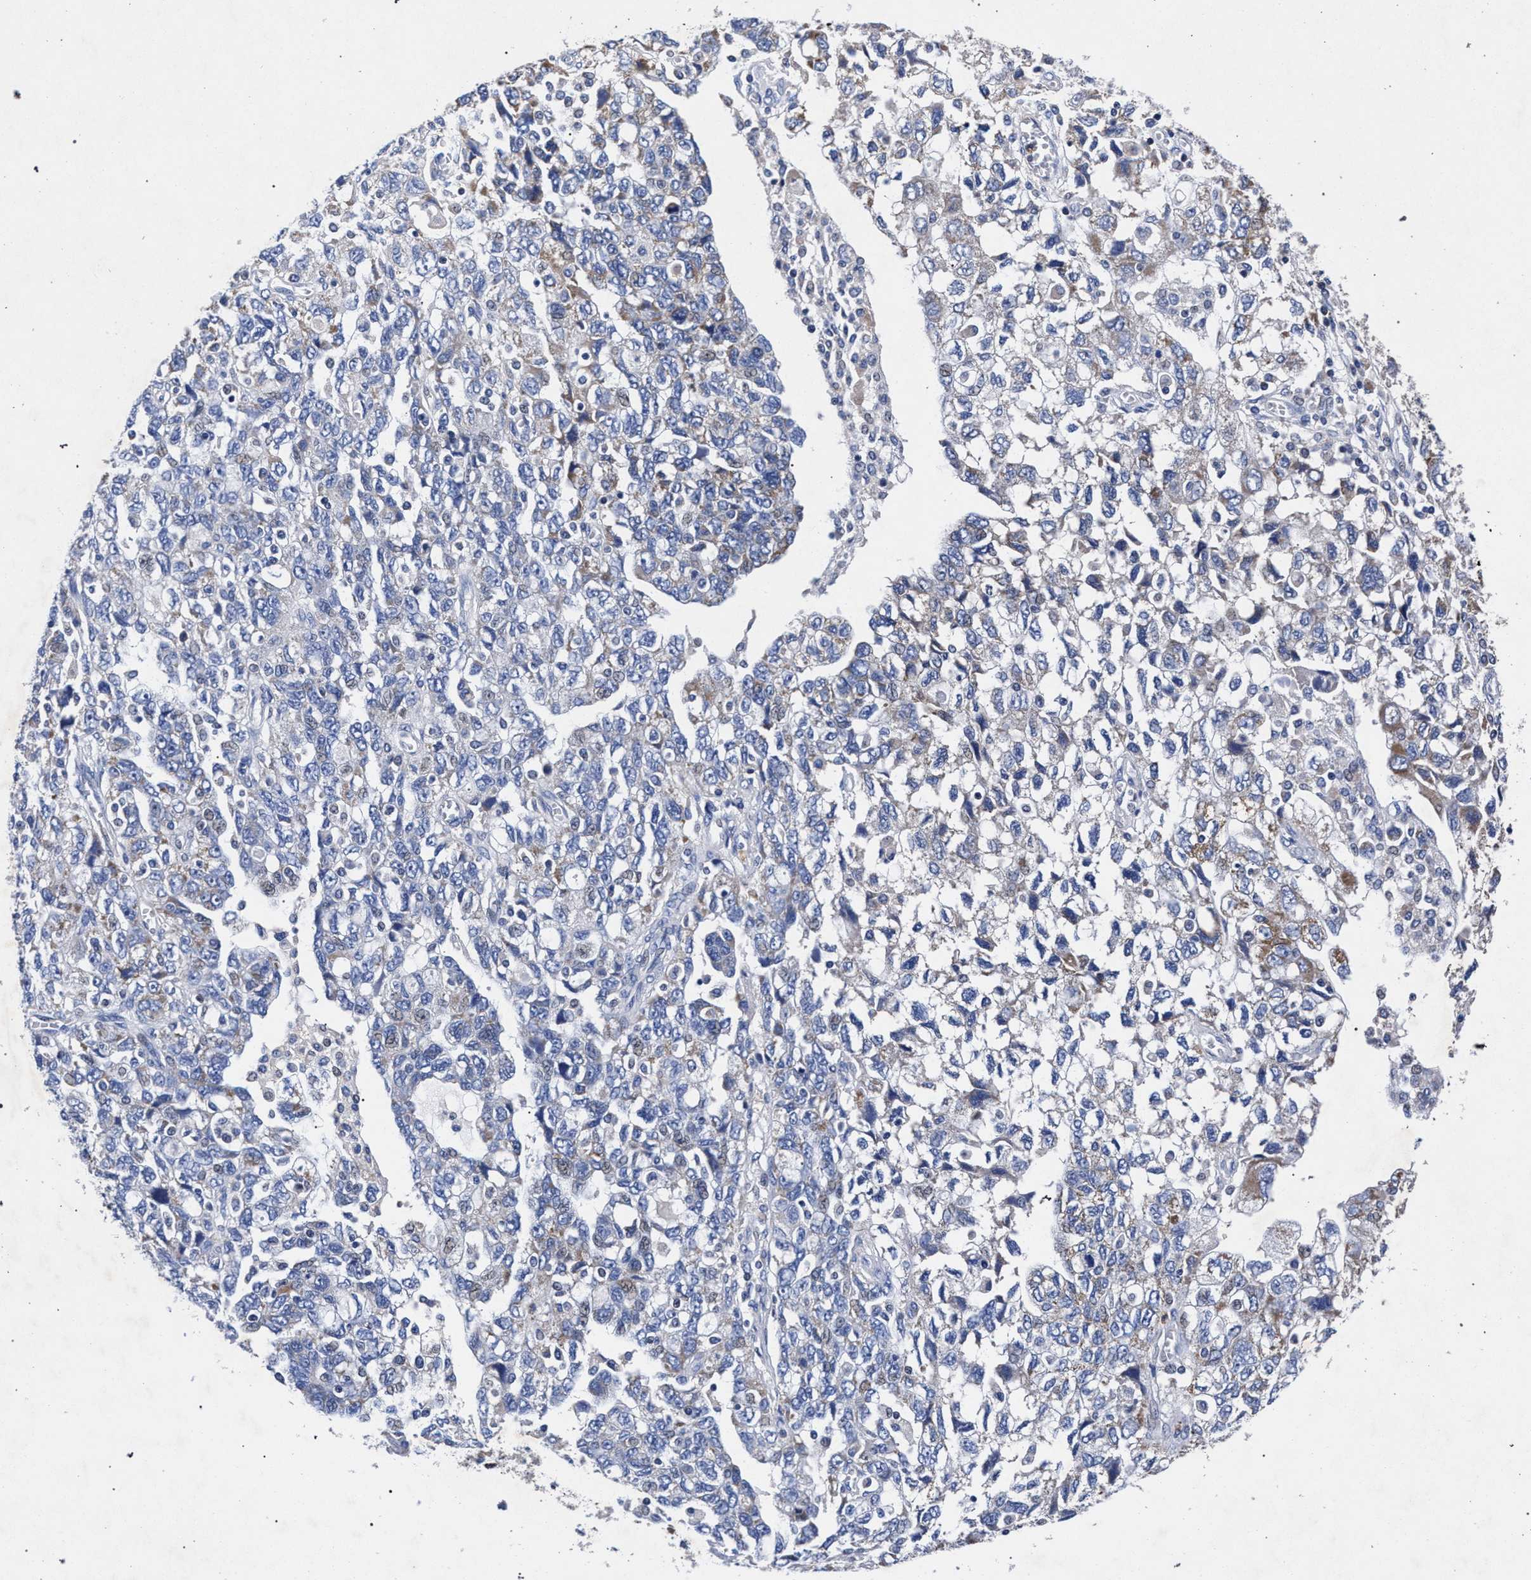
{"staining": {"intensity": "weak", "quantity": "<25%", "location": "cytoplasmic/membranous"}, "tissue": "ovarian cancer", "cell_type": "Tumor cells", "image_type": "cancer", "snomed": [{"axis": "morphology", "description": "Carcinoma, NOS"}, {"axis": "morphology", "description": "Cystadenocarcinoma, serous, NOS"}, {"axis": "topography", "description": "Ovary"}], "caption": "DAB (3,3'-diaminobenzidine) immunohistochemical staining of human carcinoma (ovarian) shows no significant expression in tumor cells. Nuclei are stained in blue.", "gene": "HSD17B14", "patient": {"sex": "female", "age": 69}}